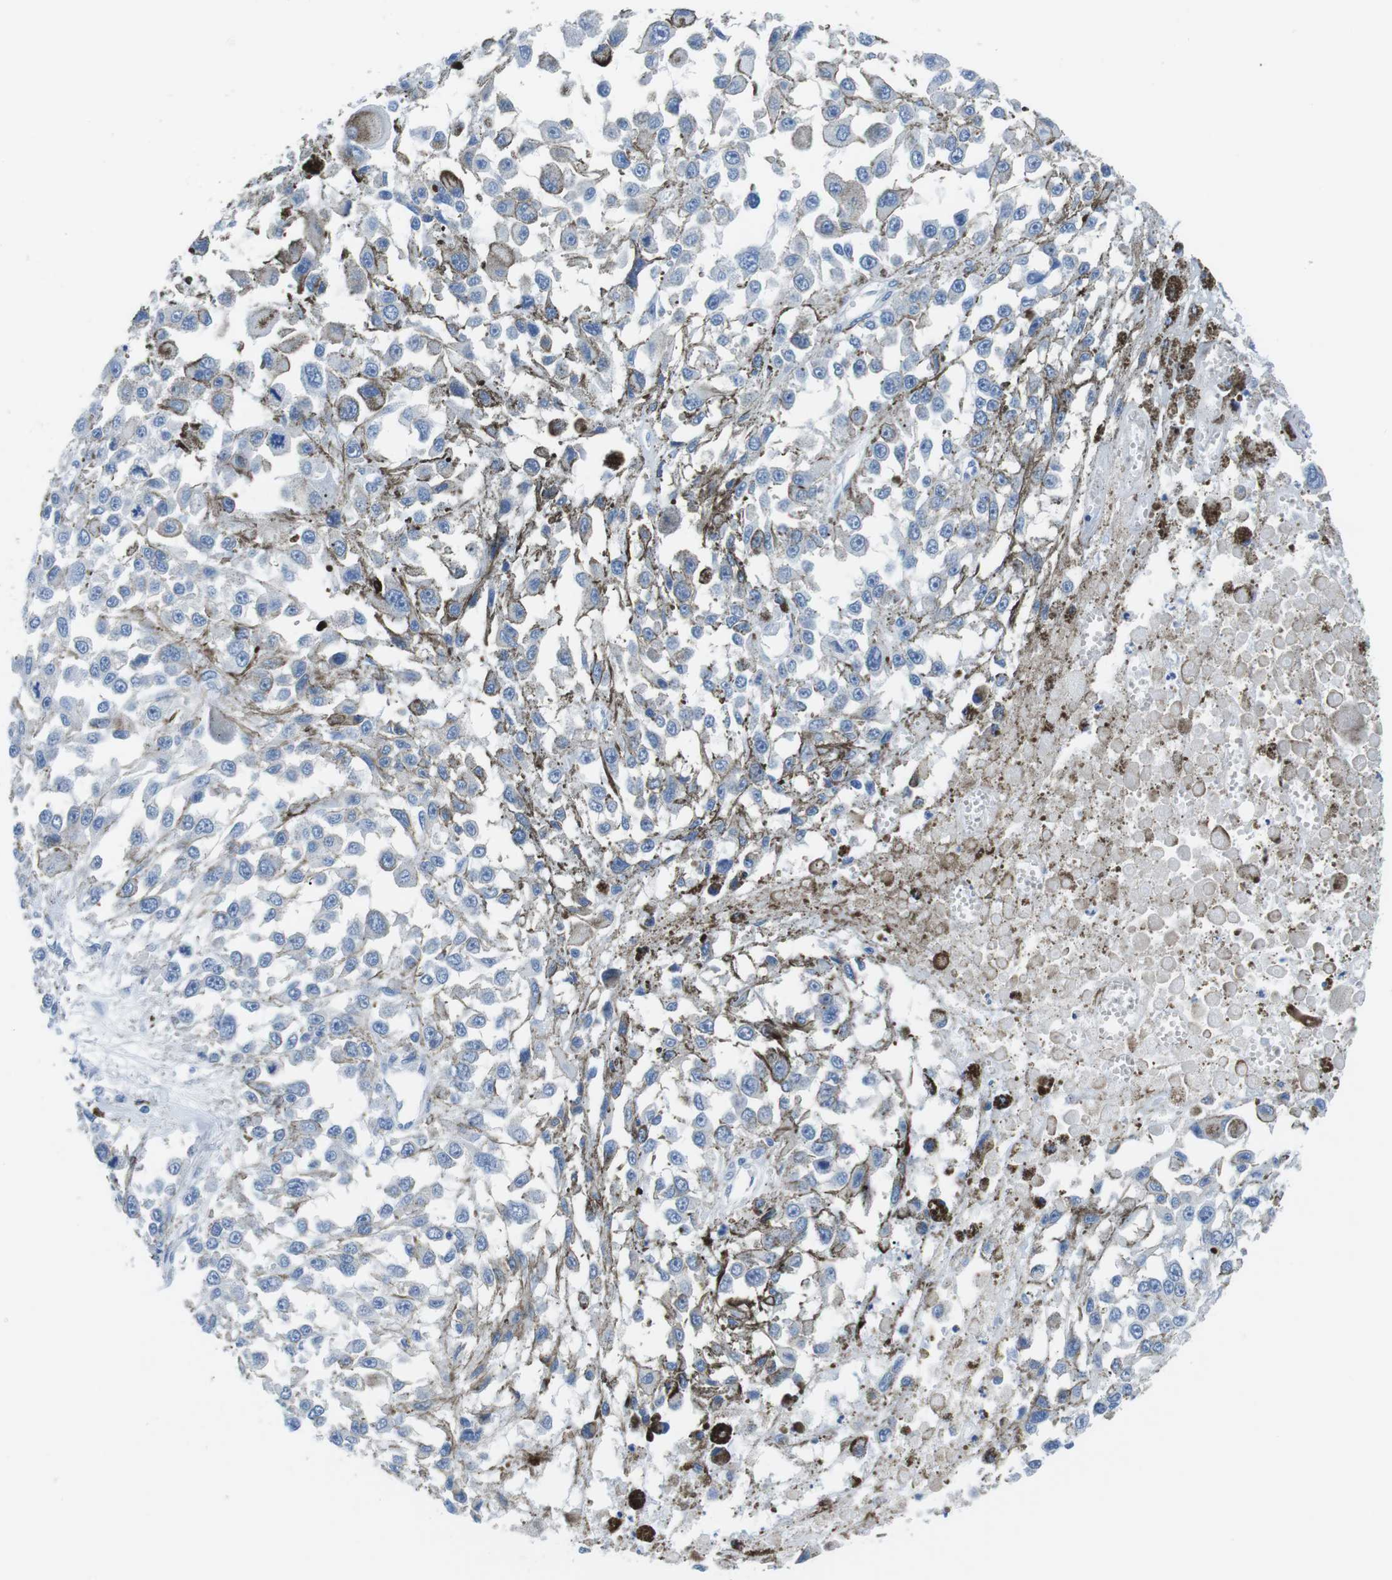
{"staining": {"intensity": "negative", "quantity": "none", "location": "none"}, "tissue": "melanoma", "cell_type": "Tumor cells", "image_type": "cancer", "snomed": [{"axis": "morphology", "description": "Malignant melanoma, Metastatic site"}, {"axis": "topography", "description": "Lymph node"}], "caption": "Tumor cells show no significant protein positivity in melanoma.", "gene": "MUC2", "patient": {"sex": "male", "age": 59}}